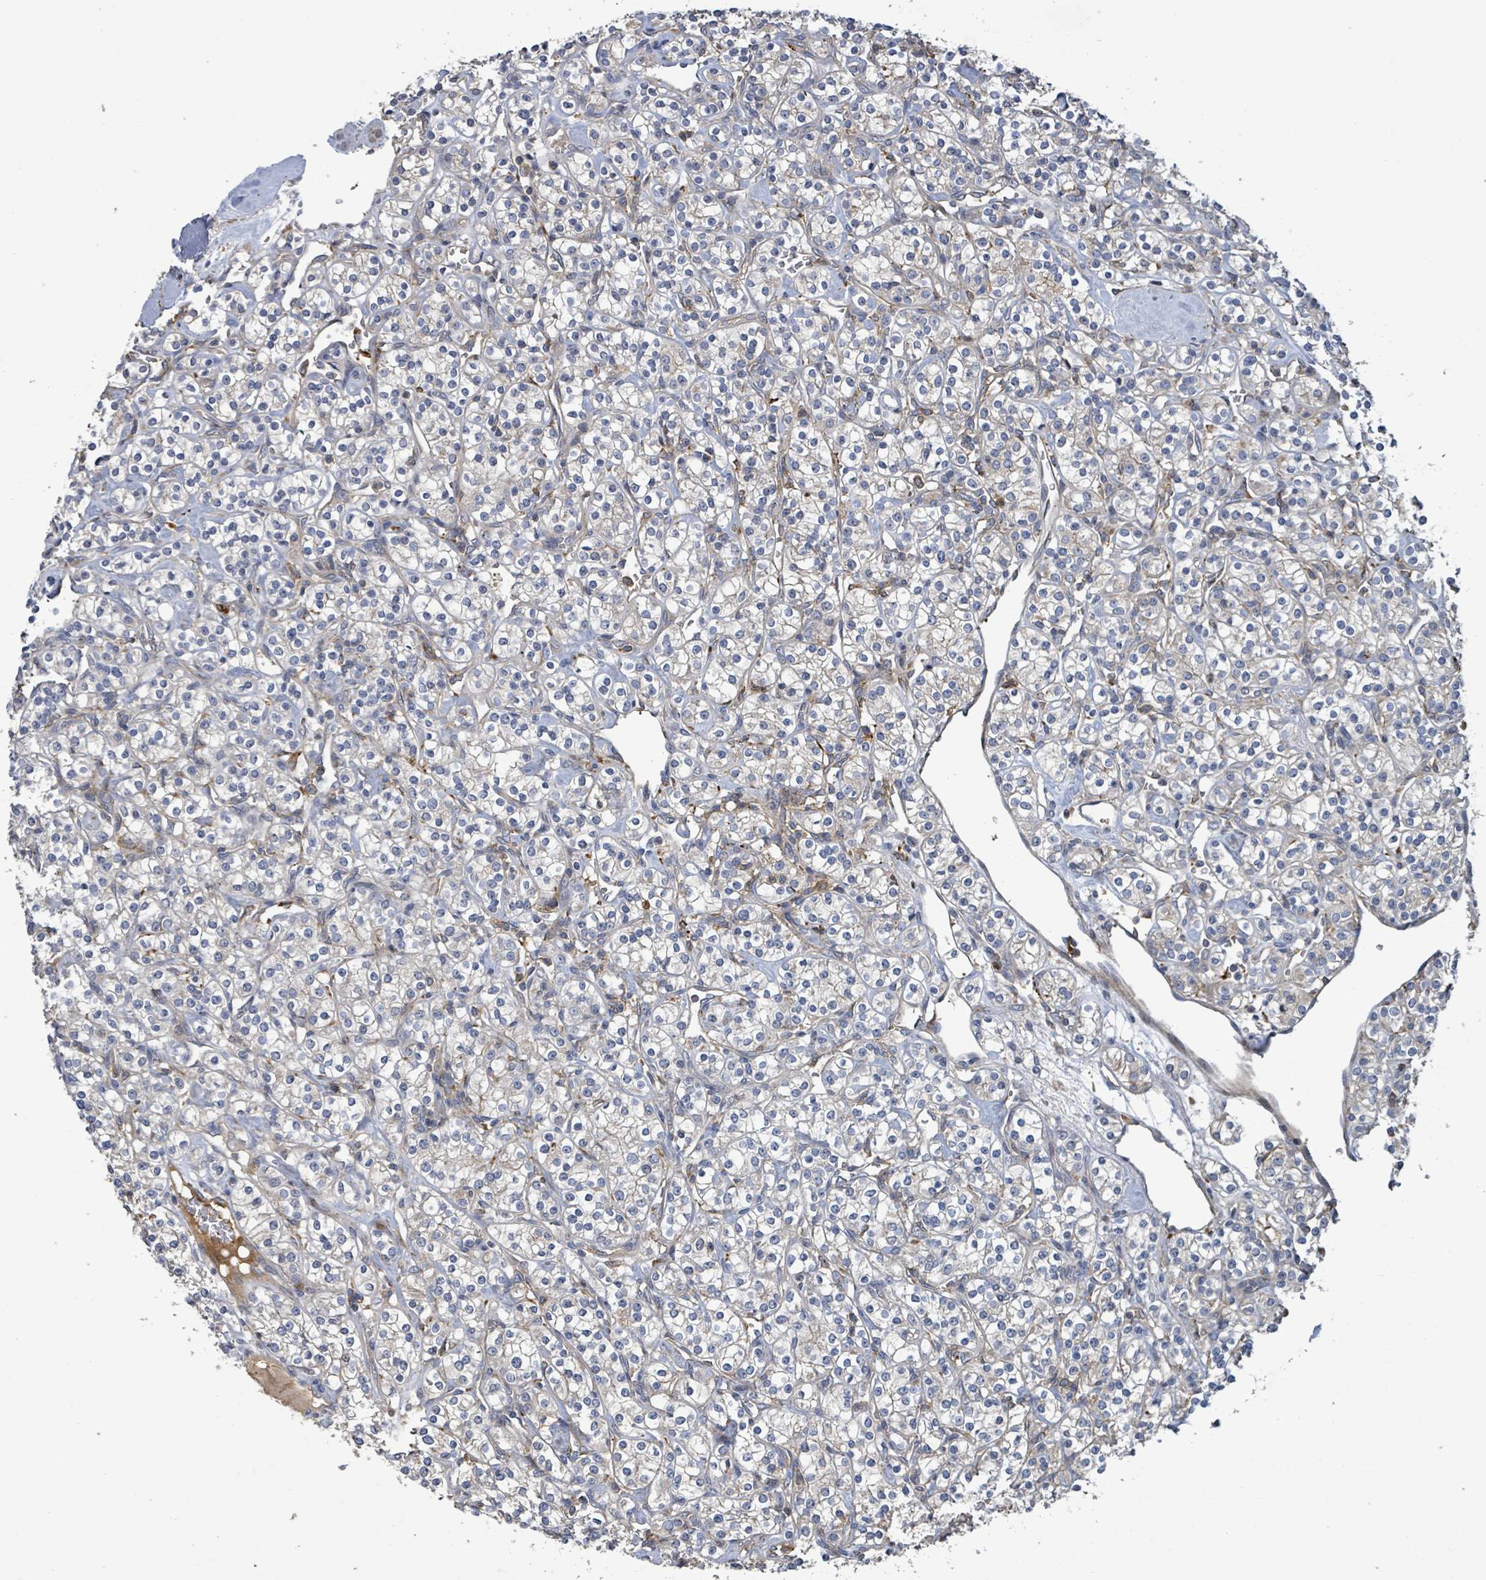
{"staining": {"intensity": "negative", "quantity": "none", "location": "none"}, "tissue": "renal cancer", "cell_type": "Tumor cells", "image_type": "cancer", "snomed": [{"axis": "morphology", "description": "Adenocarcinoma, NOS"}, {"axis": "topography", "description": "Kidney"}], "caption": "Immunohistochemical staining of human renal adenocarcinoma shows no significant staining in tumor cells. (Immunohistochemistry (ihc), brightfield microscopy, high magnification).", "gene": "PLAAT1", "patient": {"sex": "male", "age": 77}}